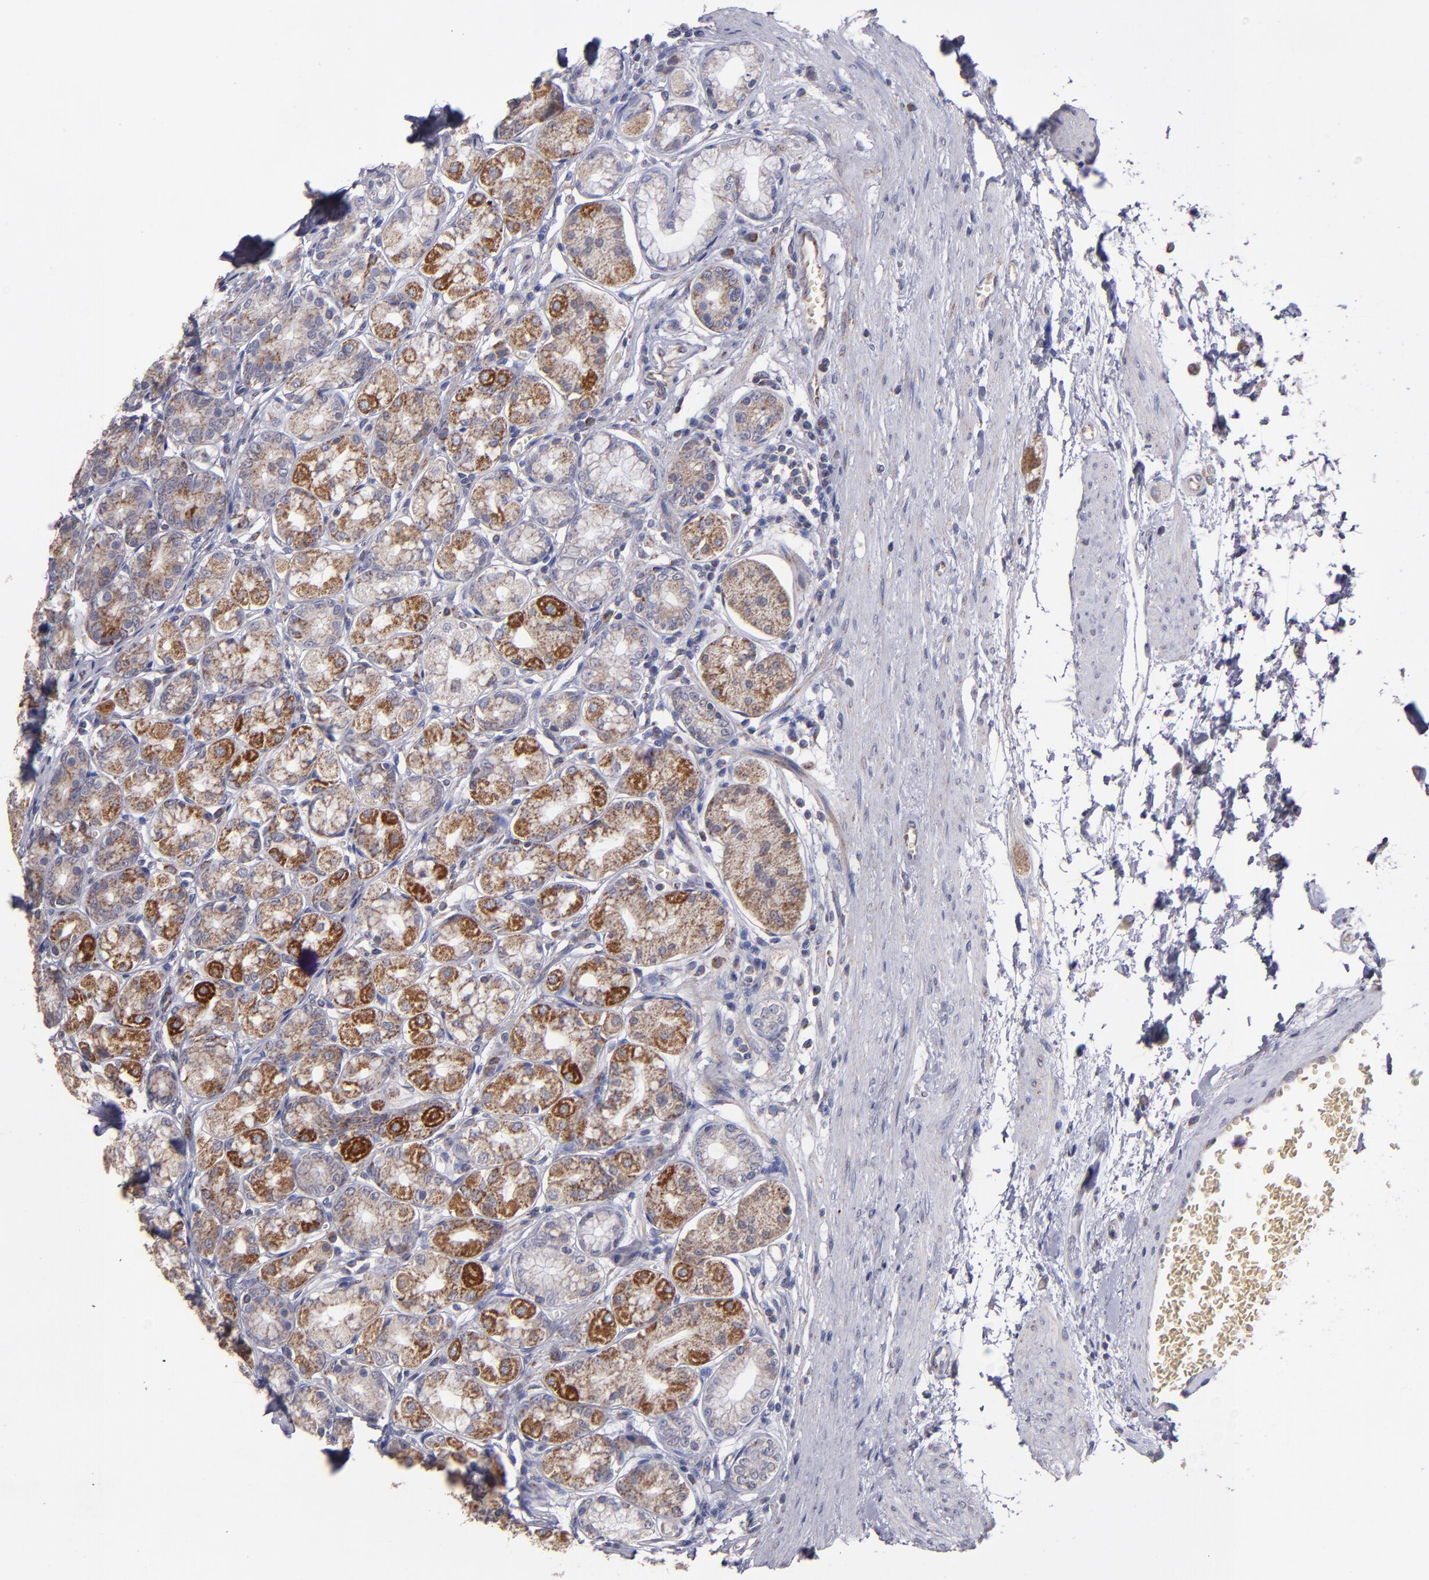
{"staining": {"intensity": "moderate", "quantity": ">75%", "location": "cytoplasmic/membranous"}, "tissue": "stomach", "cell_type": "Glandular cells", "image_type": "normal", "snomed": [{"axis": "morphology", "description": "Normal tissue, NOS"}, {"axis": "topography", "description": "Stomach"}, {"axis": "topography", "description": "Stomach, lower"}], "caption": "Immunohistochemical staining of unremarkable stomach shows moderate cytoplasmic/membranous protein positivity in about >75% of glandular cells.", "gene": "CLTA", "patient": {"sex": "male", "age": 76}}